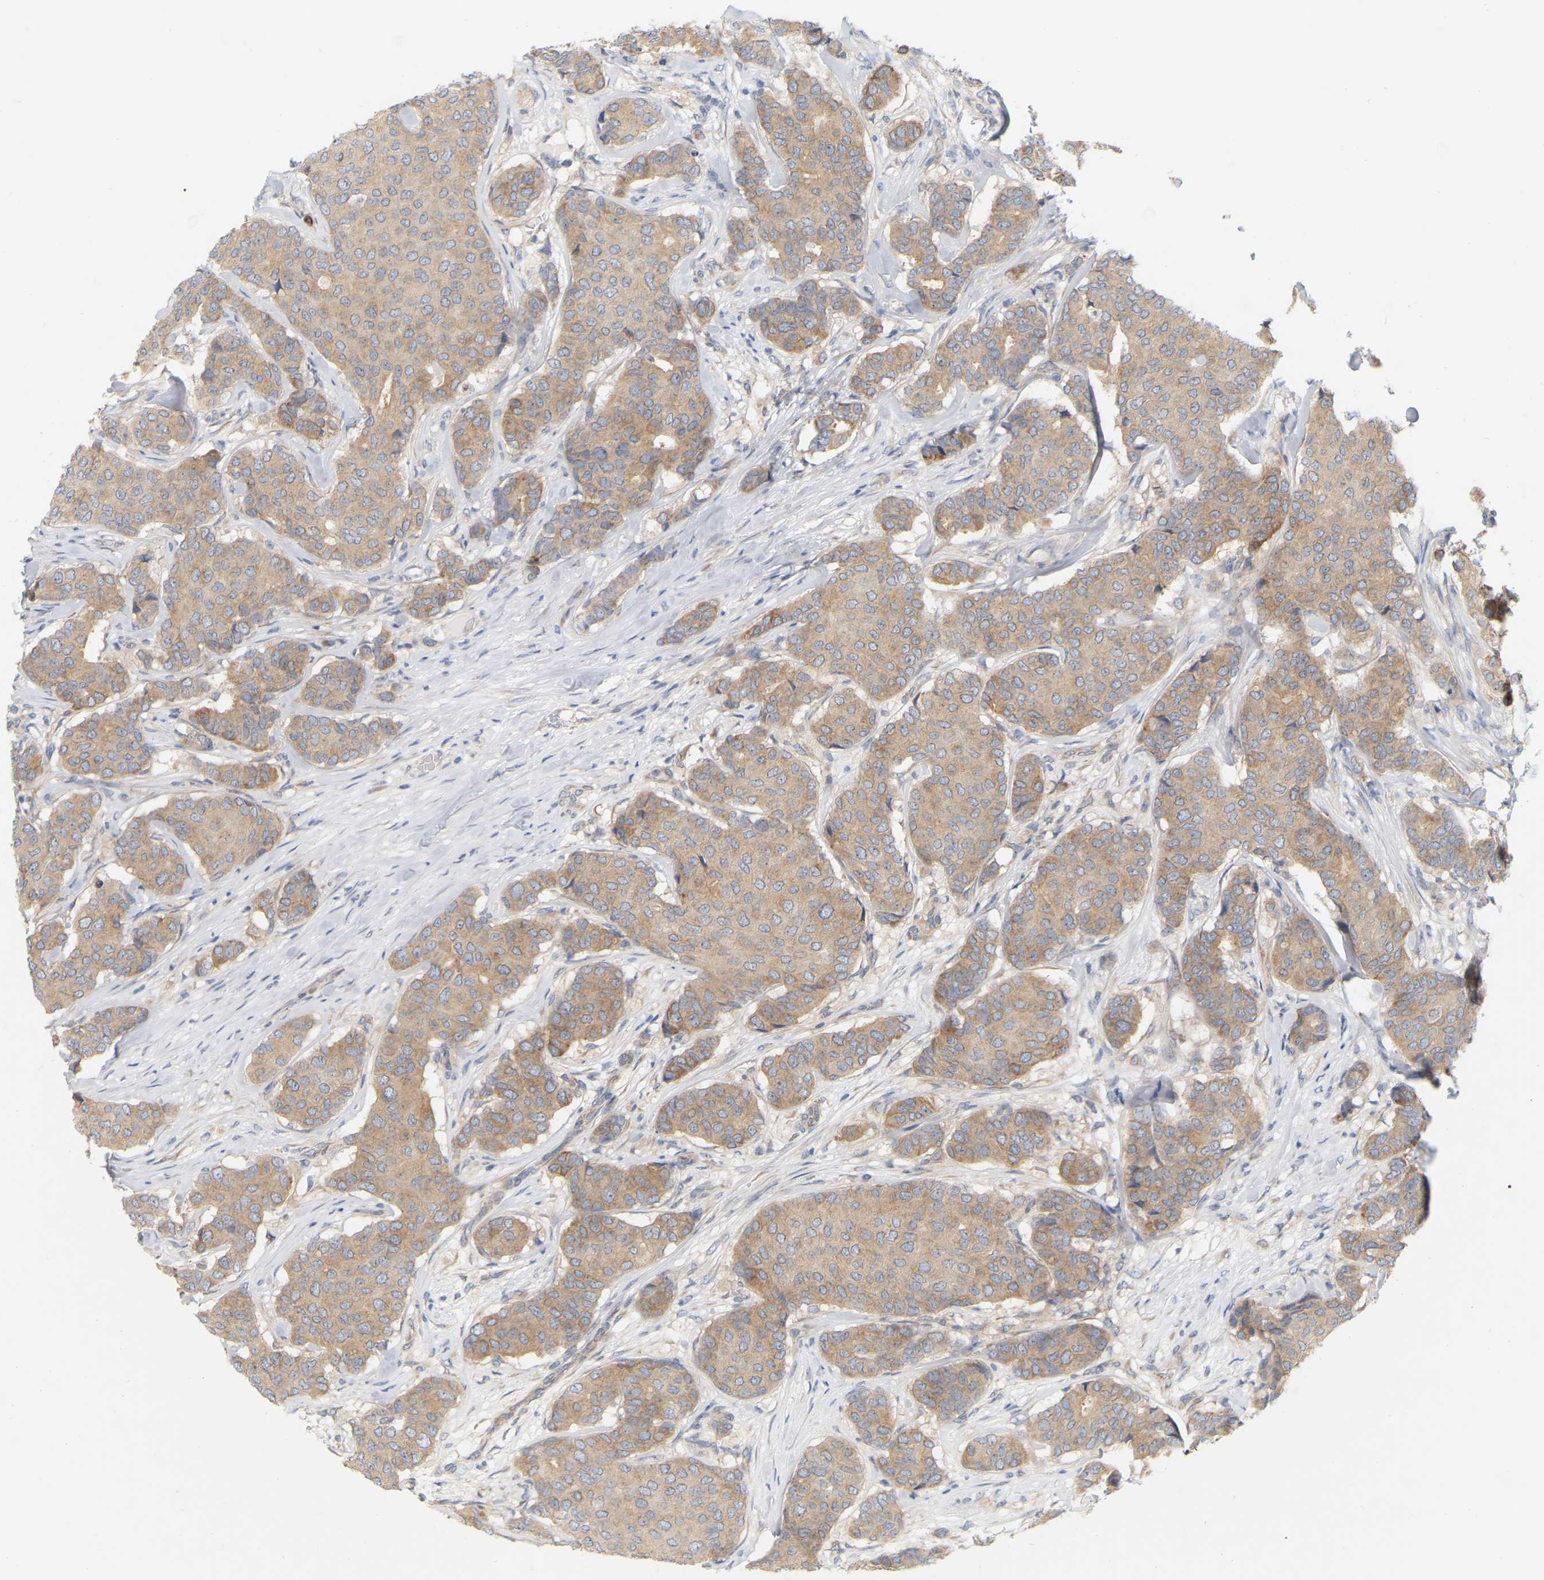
{"staining": {"intensity": "moderate", "quantity": ">75%", "location": "cytoplasmic/membranous"}, "tissue": "breast cancer", "cell_type": "Tumor cells", "image_type": "cancer", "snomed": [{"axis": "morphology", "description": "Duct carcinoma"}, {"axis": "topography", "description": "Breast"}], "caption": "A high-resolution photomicrograph shows immunohistochemistry (IHC) staining of breast intraductal carcinoma, which shows moderate cytoplasmic/membranous positivity in about >75% of tumor cells. (DAB (3,3'-diaminobenzidine) = brown stain, brightfield microscopy at high magnification).", "gene": "MINDY4", "patient": {"sex": "female", "age": 75}}